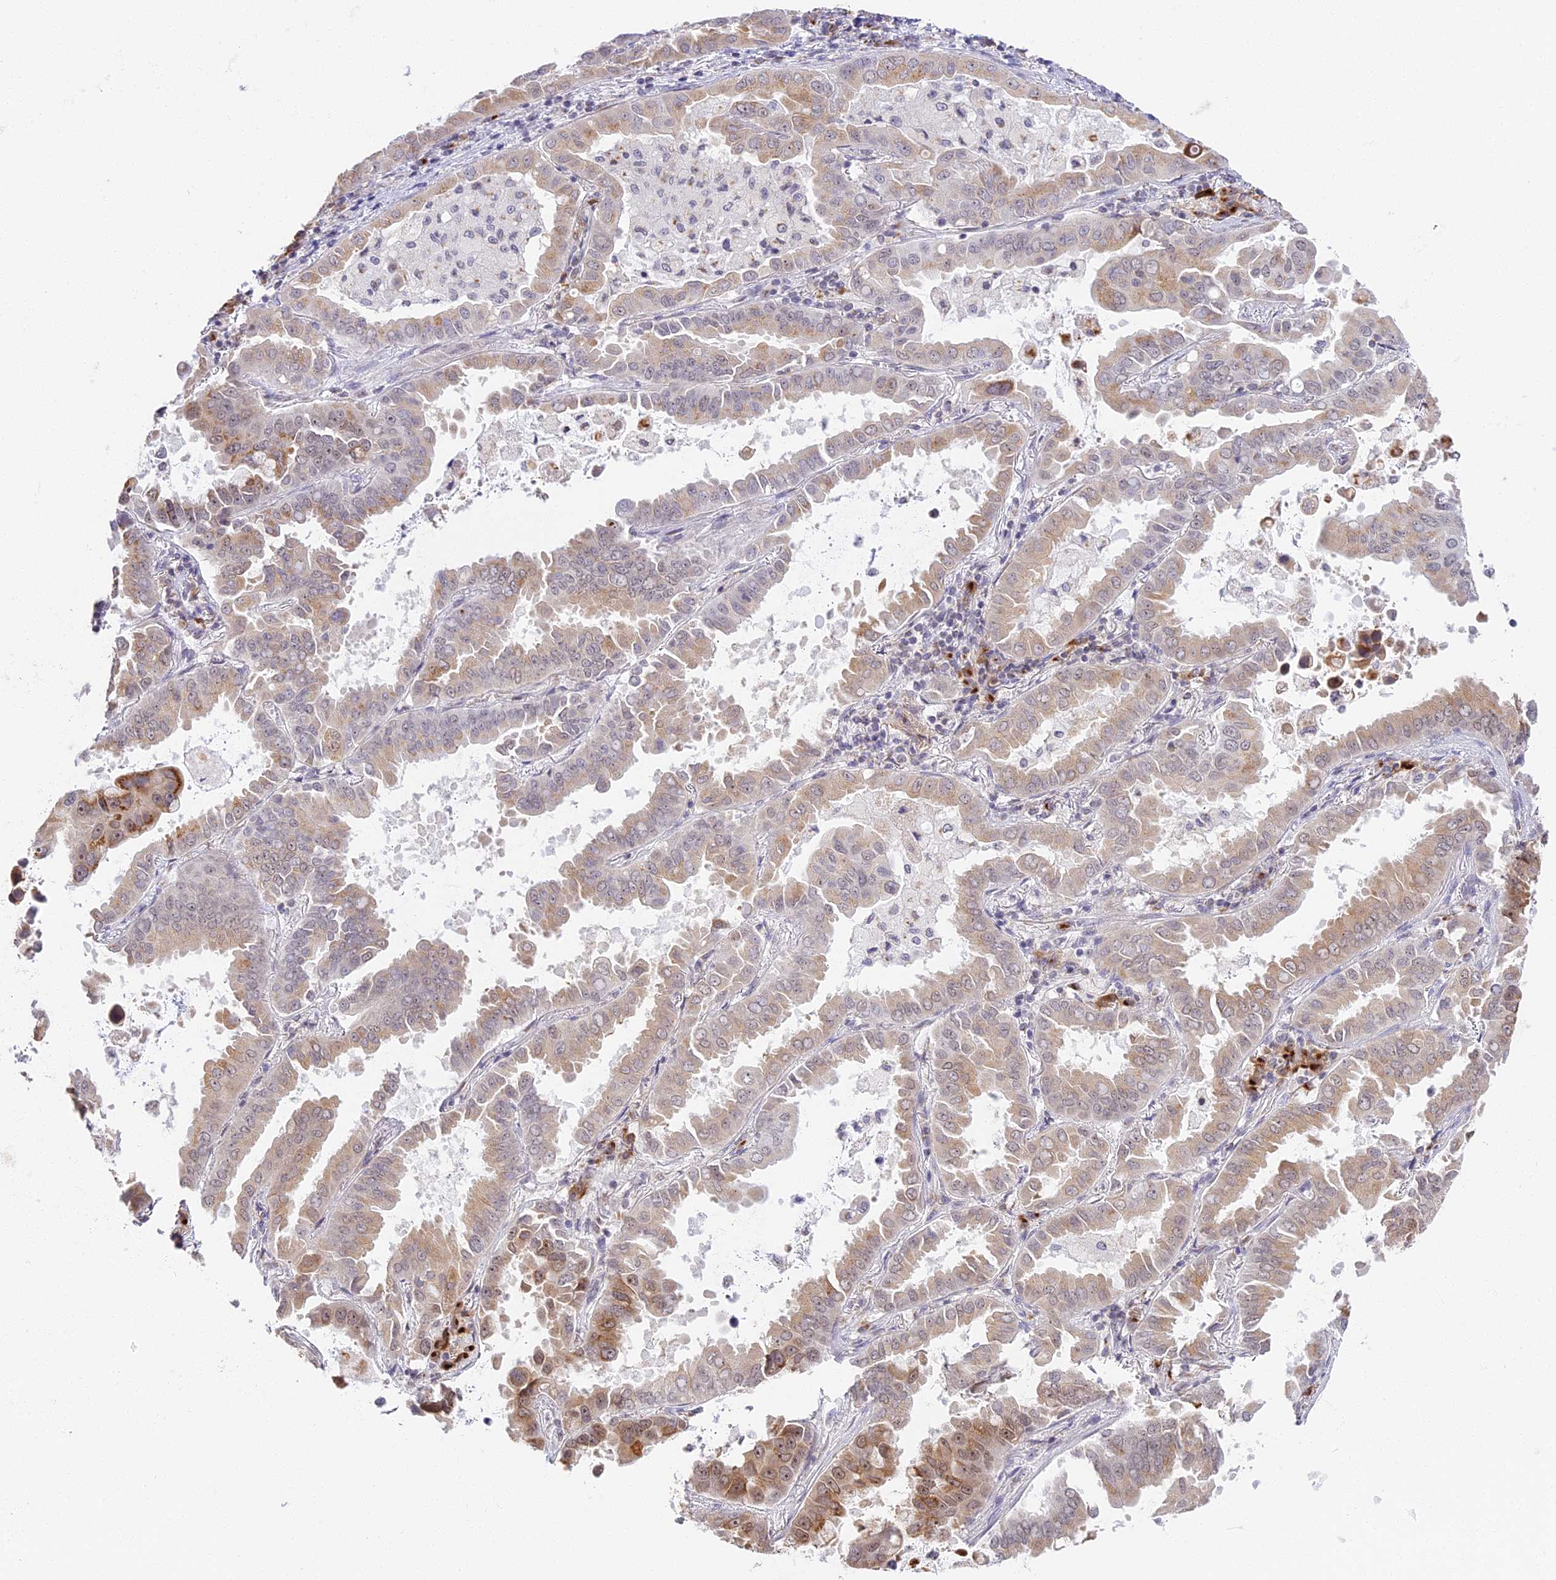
{"staining": {"intensity": "moderate", "quantity": "25%-75%", "location": "cytoplasmic/membranous"}, "tissue": "lung cancer", "cell_type": "Tumor cells", "image_type": "cancer", "snomed": [{"axis": "morphology", "description": "Adenocarcinoma, NOS"}, {"axis": "topography", "description": "Lung"}], "caption": "Lung cancer (adenocarcinoma) stained with immunohistochemistry shows moderate cytoplasmic/membranous expression in approximately 25%-75% of tumor cells.", "gene": "HEATR5B", "patient": {"sex": "male", "age": 64}}